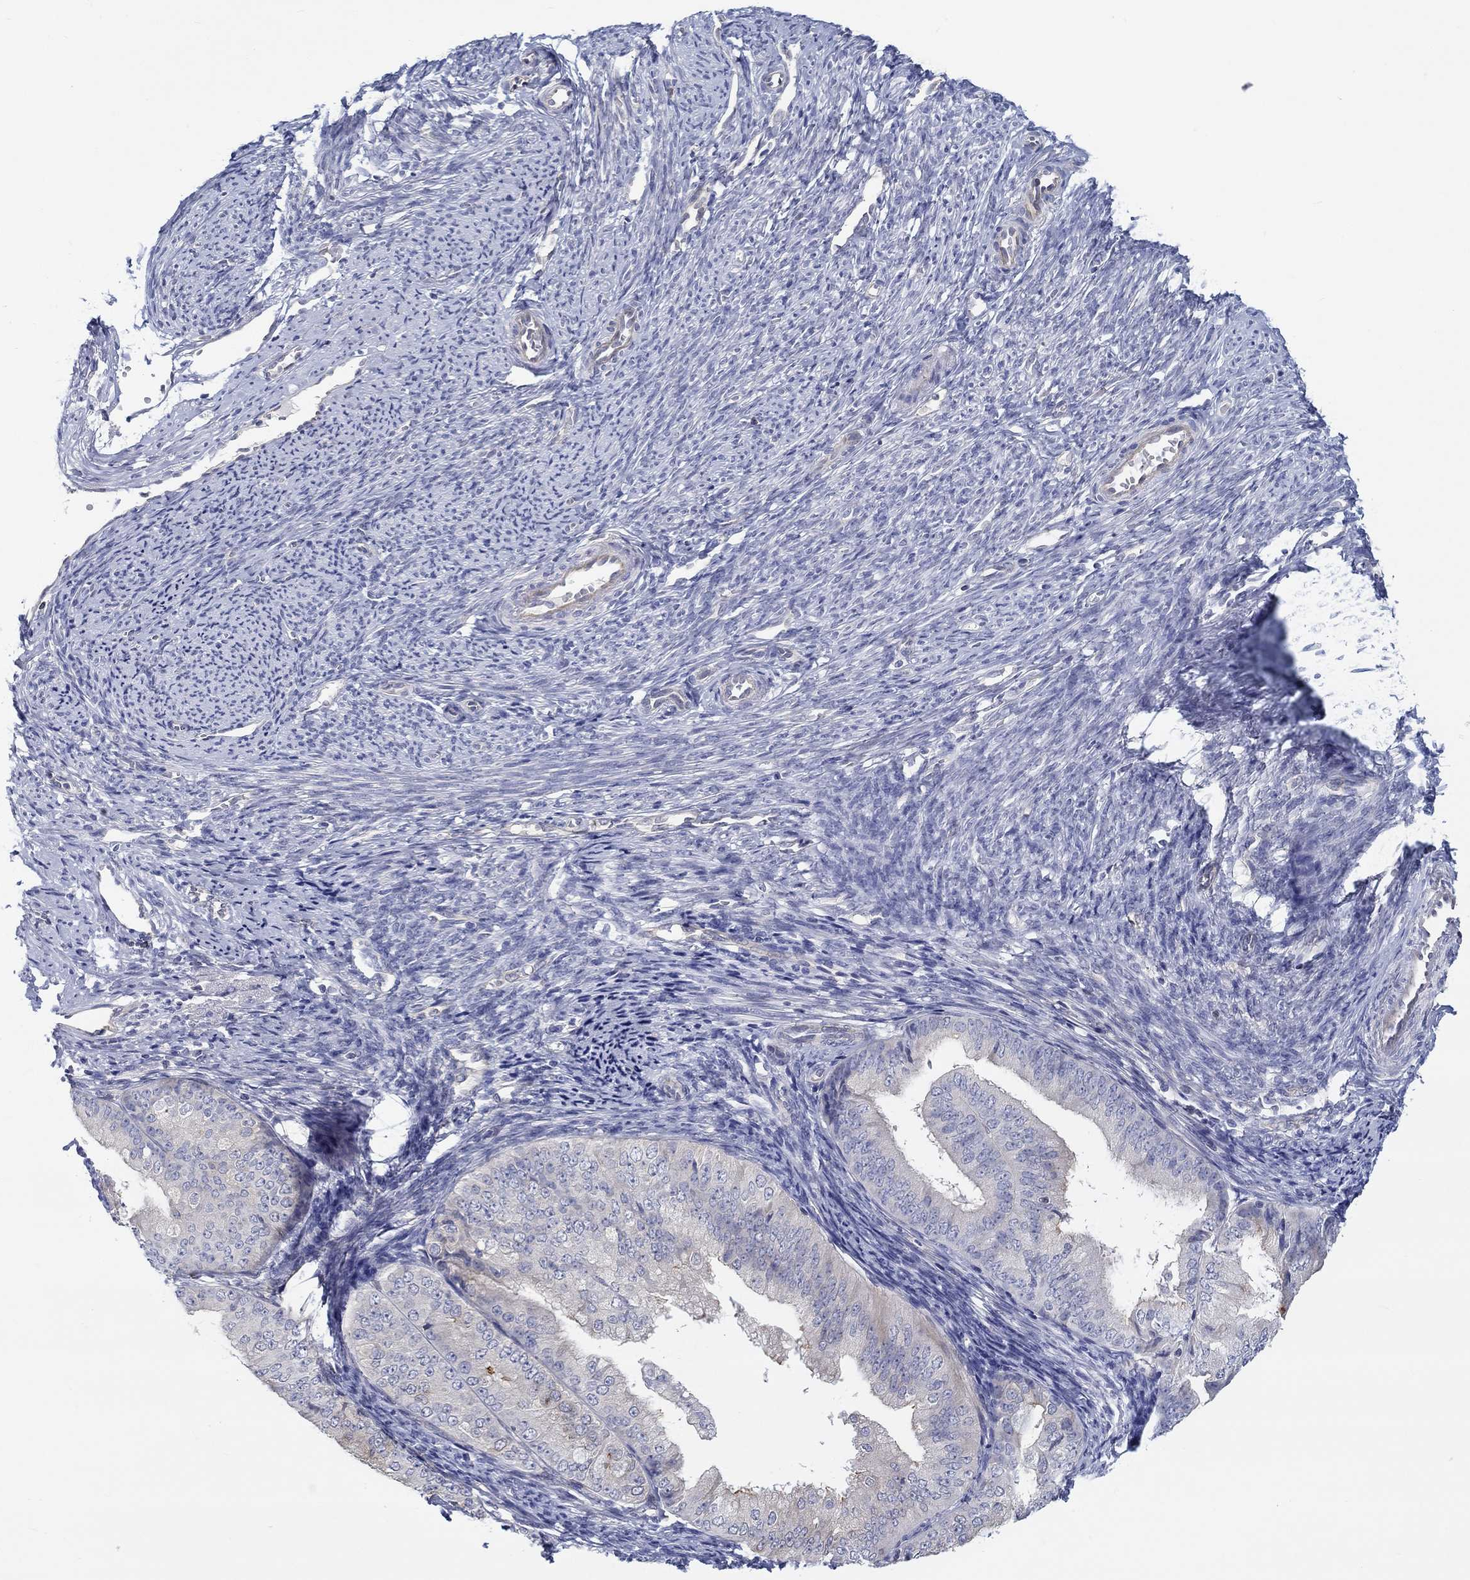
{"staining": {"intensity": "negative", "quantity": "none", "location": "none"}, "tissue": "endometrial cancer", "cell_type": "Tumor cells", "image_type": "cancer", "snomed": [{"axis": "morphology", "description": "Adenocarcinoma, NOS"}, {"axis": "topography", "description": "Endometrium"}], "caption": "Tumor cells are negative for brown protein staining in endometrial adenocarcinoma.", "gene": "ERMP1", "patient": {"sex": "female", "age": 63}}